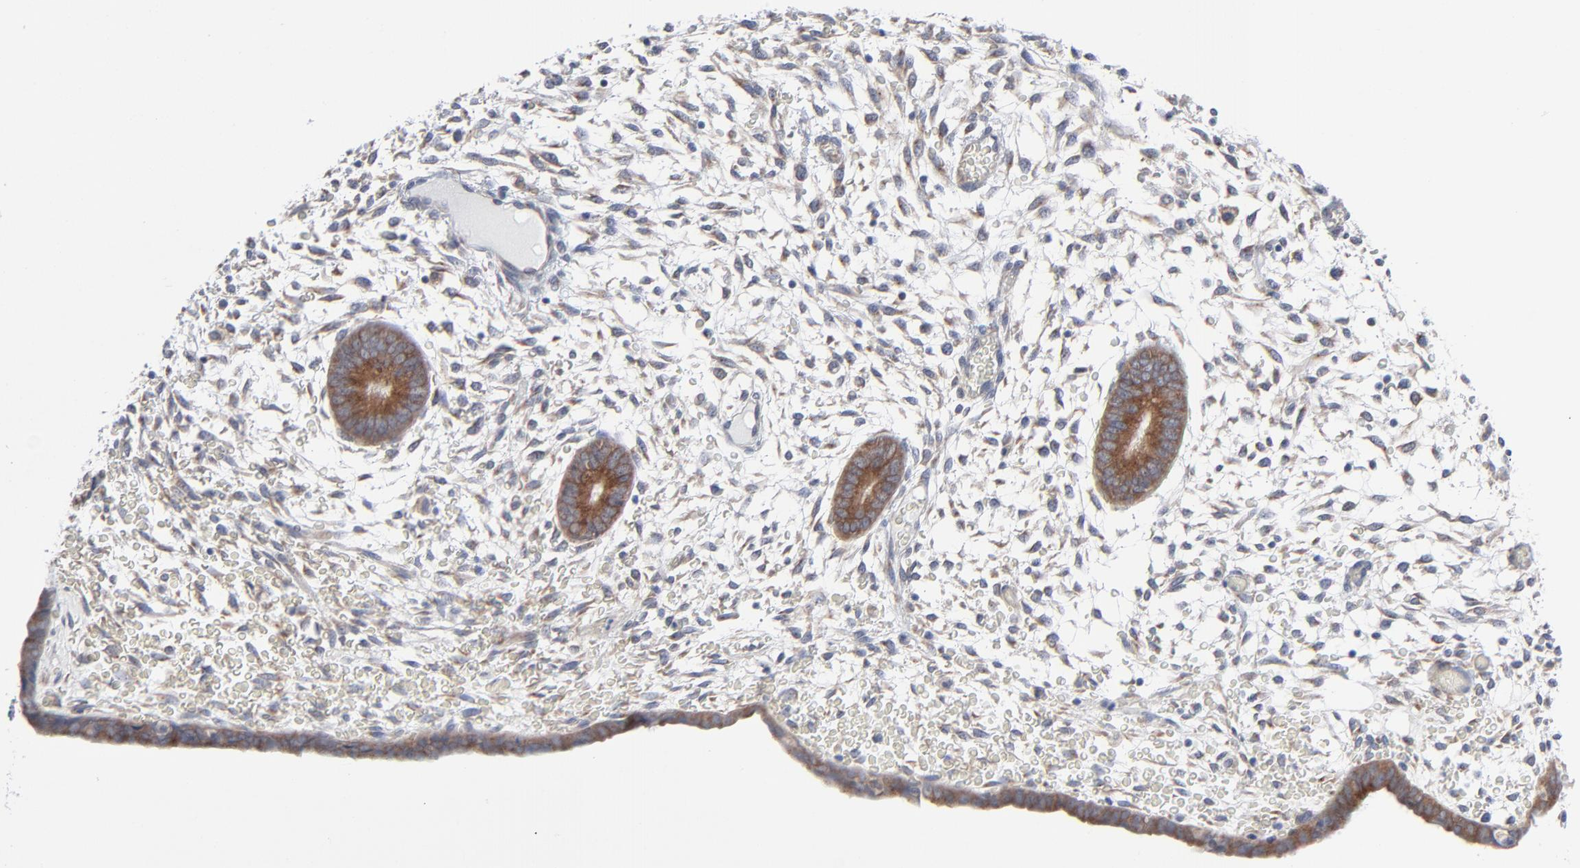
{"staining": {"intensity": "weak", "quantity": "25%-75%", "location": "cytoplasmic/membranous"}, "tissue": "endometrium", "cell_type": "Cells in endometrial stroma", "image_type": "normal", "snomed": [{"axis": "morphology", "description": "Normal tissue, NOS"}, {"axis": "topography", "description": "Endometrium"}], "caption": "A low amount of weak cytoplasmic/membranous expression is present in about 25%-75% of cells in endometrial stroma in benign endometrium.", "gene": "KDSR", "patient": {"sex": "female", "age": 42}}